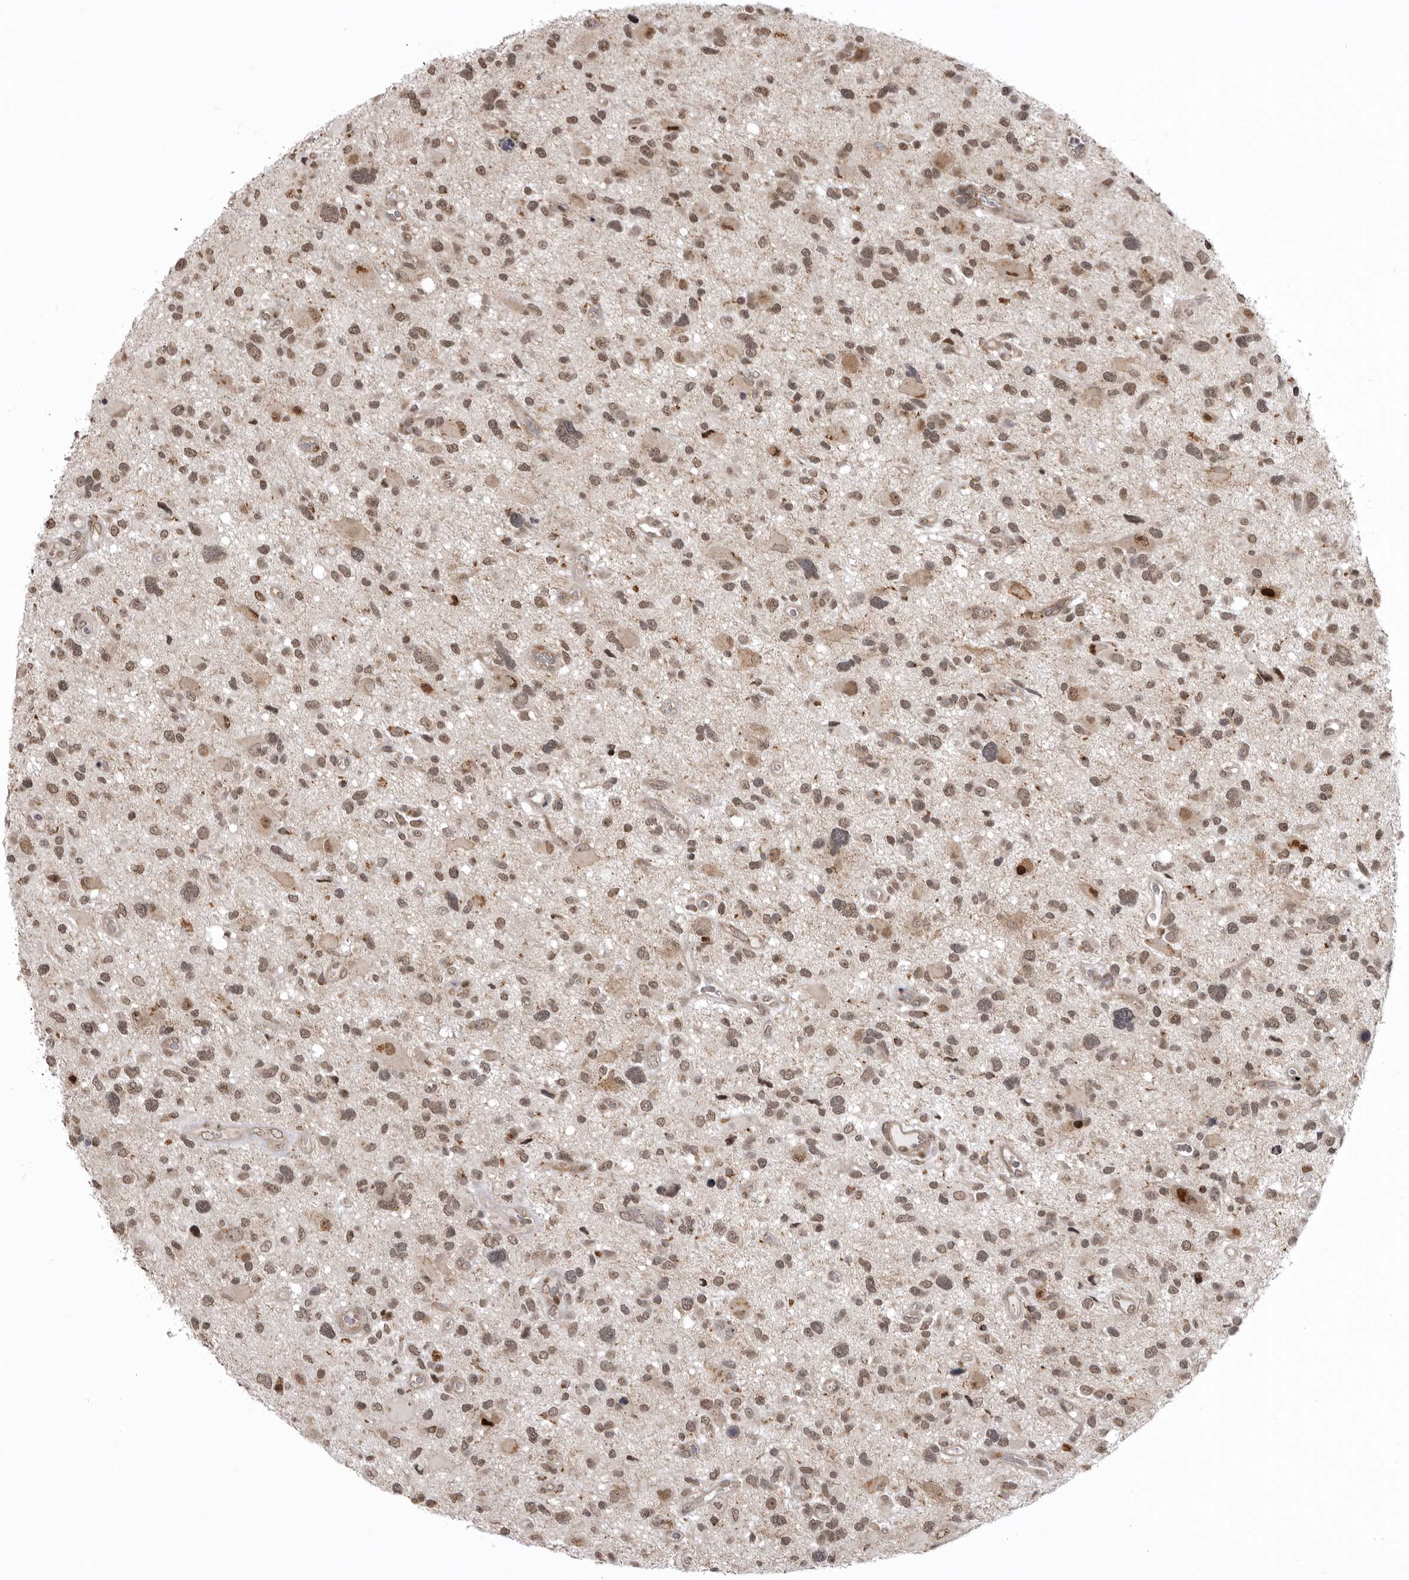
{"staining": {"intensity": "moderate", "quantity": ">75%", "location": "nuclear"}, "tissue": "glioma", "cell_type": "Tumor cells", "image_type": "cancer", "snomed": [{"axis": "morphology", "description": "Glioma, malignant, High grade"}, {"axis": "topography", "description": "Brain"}], "caption": "This is a photomicrograph of immunohistochemistry (IHC) staining of malignant high-grade glioma, which shows moderate expression in the nuclear of tumor cells.", "gene": "C1orf109", "patient": {"sex": "male", "age": 33}}